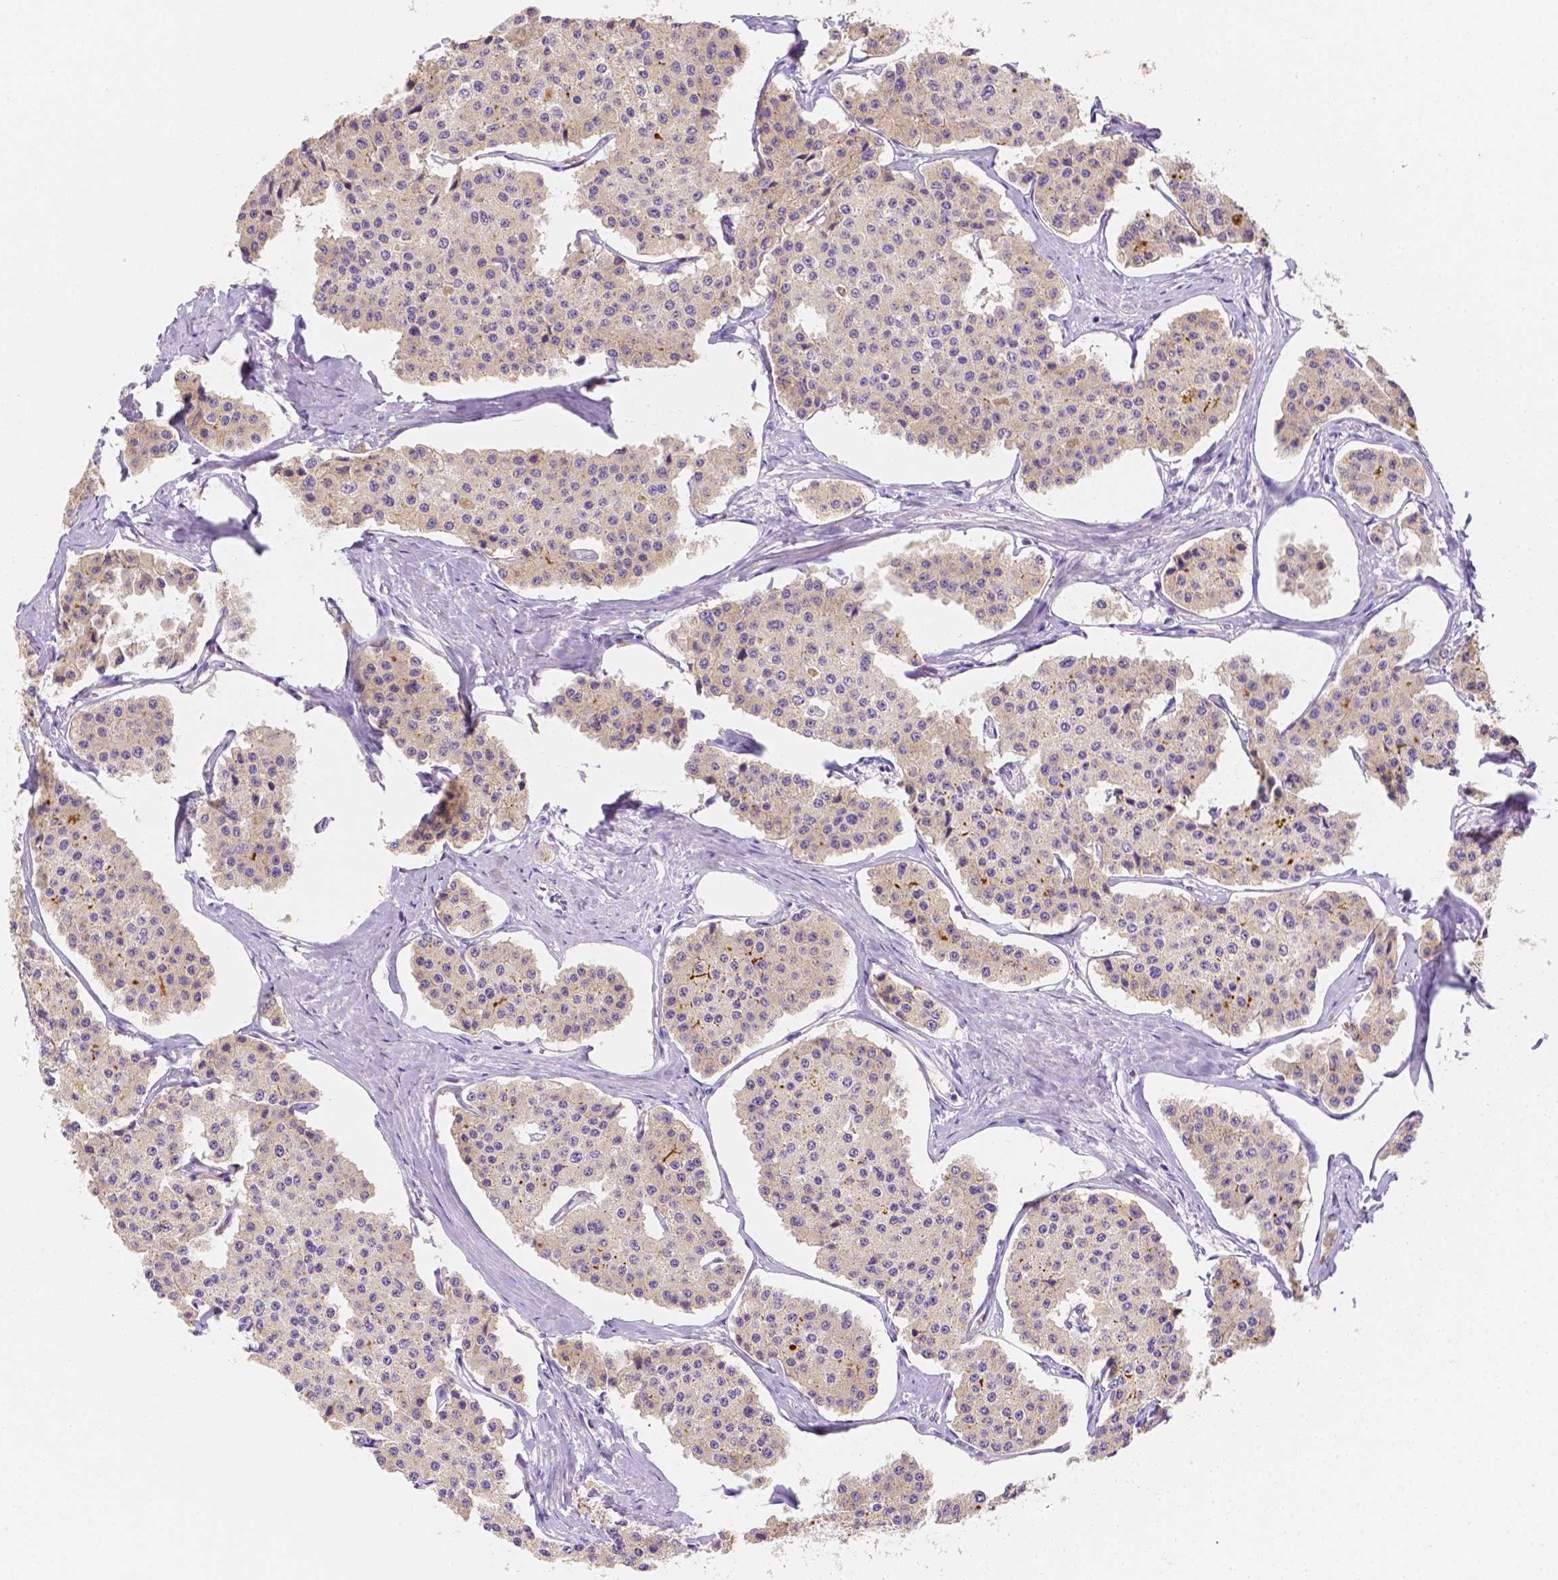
{"staining": {"intensity": "weak", "quantity": "<25%", "location": "cytoplasmic/membranous"}, "tissue": "carcinoid", "cell_type": "Tumor cells", "image_type": "cancer", "snomed": [{"axis": "morphology", "description": "Carcinoid, malignant, NOS"}, {"axis": "topography", "description": "Small intestine"}], "caption": "A micrograph of carcinoid stained for a protein demonstrates no brown staining in tumor cells. Nuclei are stained in blue.", "gene": "C10orf67", "patient": {"sex": "female", "age": 65}}